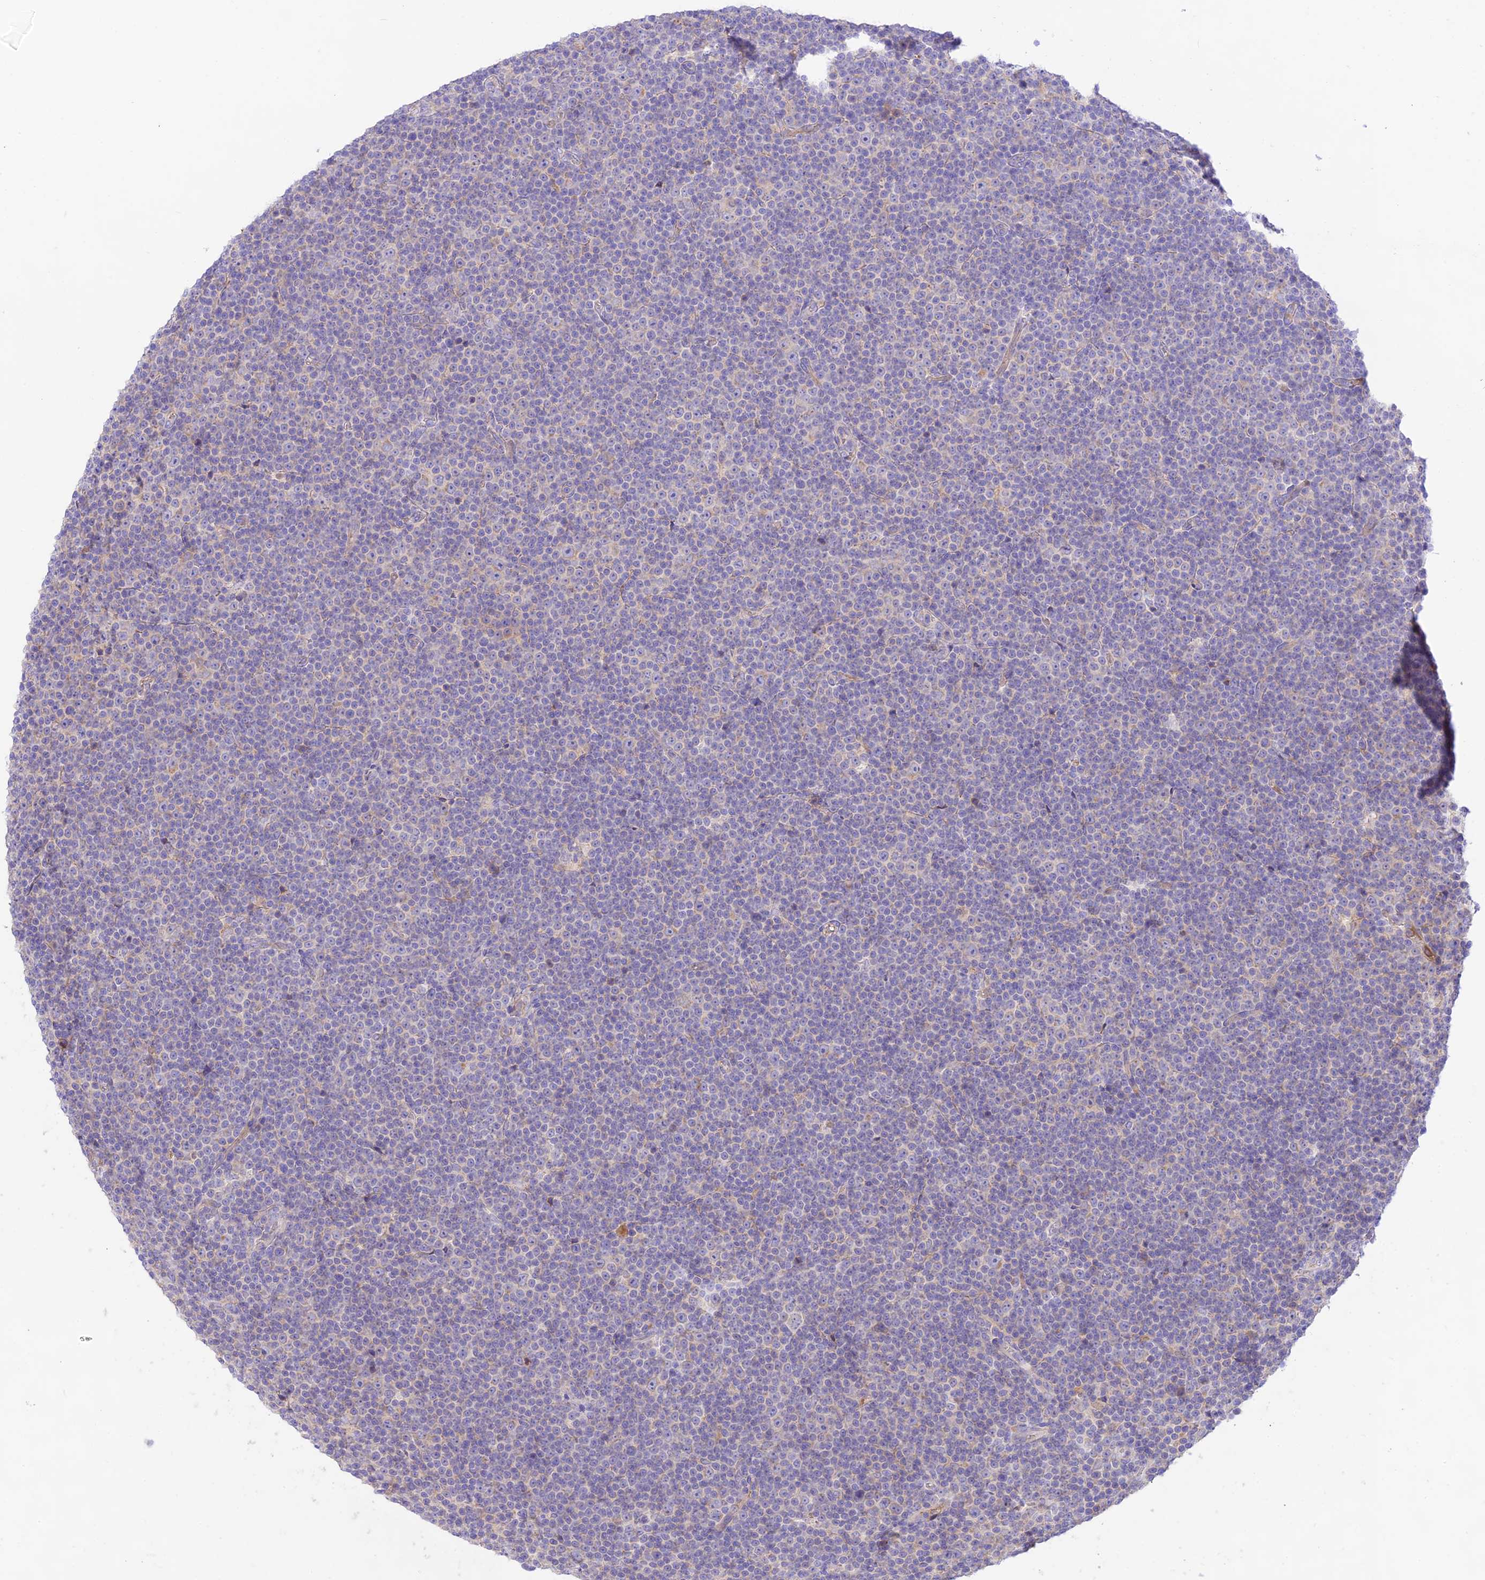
{"staining": {"intensity": "negative", "quantity": "none", "location": "none"}, "tissue": "lymphoma", "cell_type": "Tumor cells", "image_type": "cancer", "snomed": [{"axis": "morphology", "description": "Malignant lymphoma, non-Hodgkin's type, Low grade"}, {"axis": "topography", "description": "Lymph node"}], "caption": "An immunohistochemistry image of lymphoma is shown. There is no staining in tumor cells of lymphoma.", "gene": "NLRP9", "patient": {"sex": "female", "age": 67}}